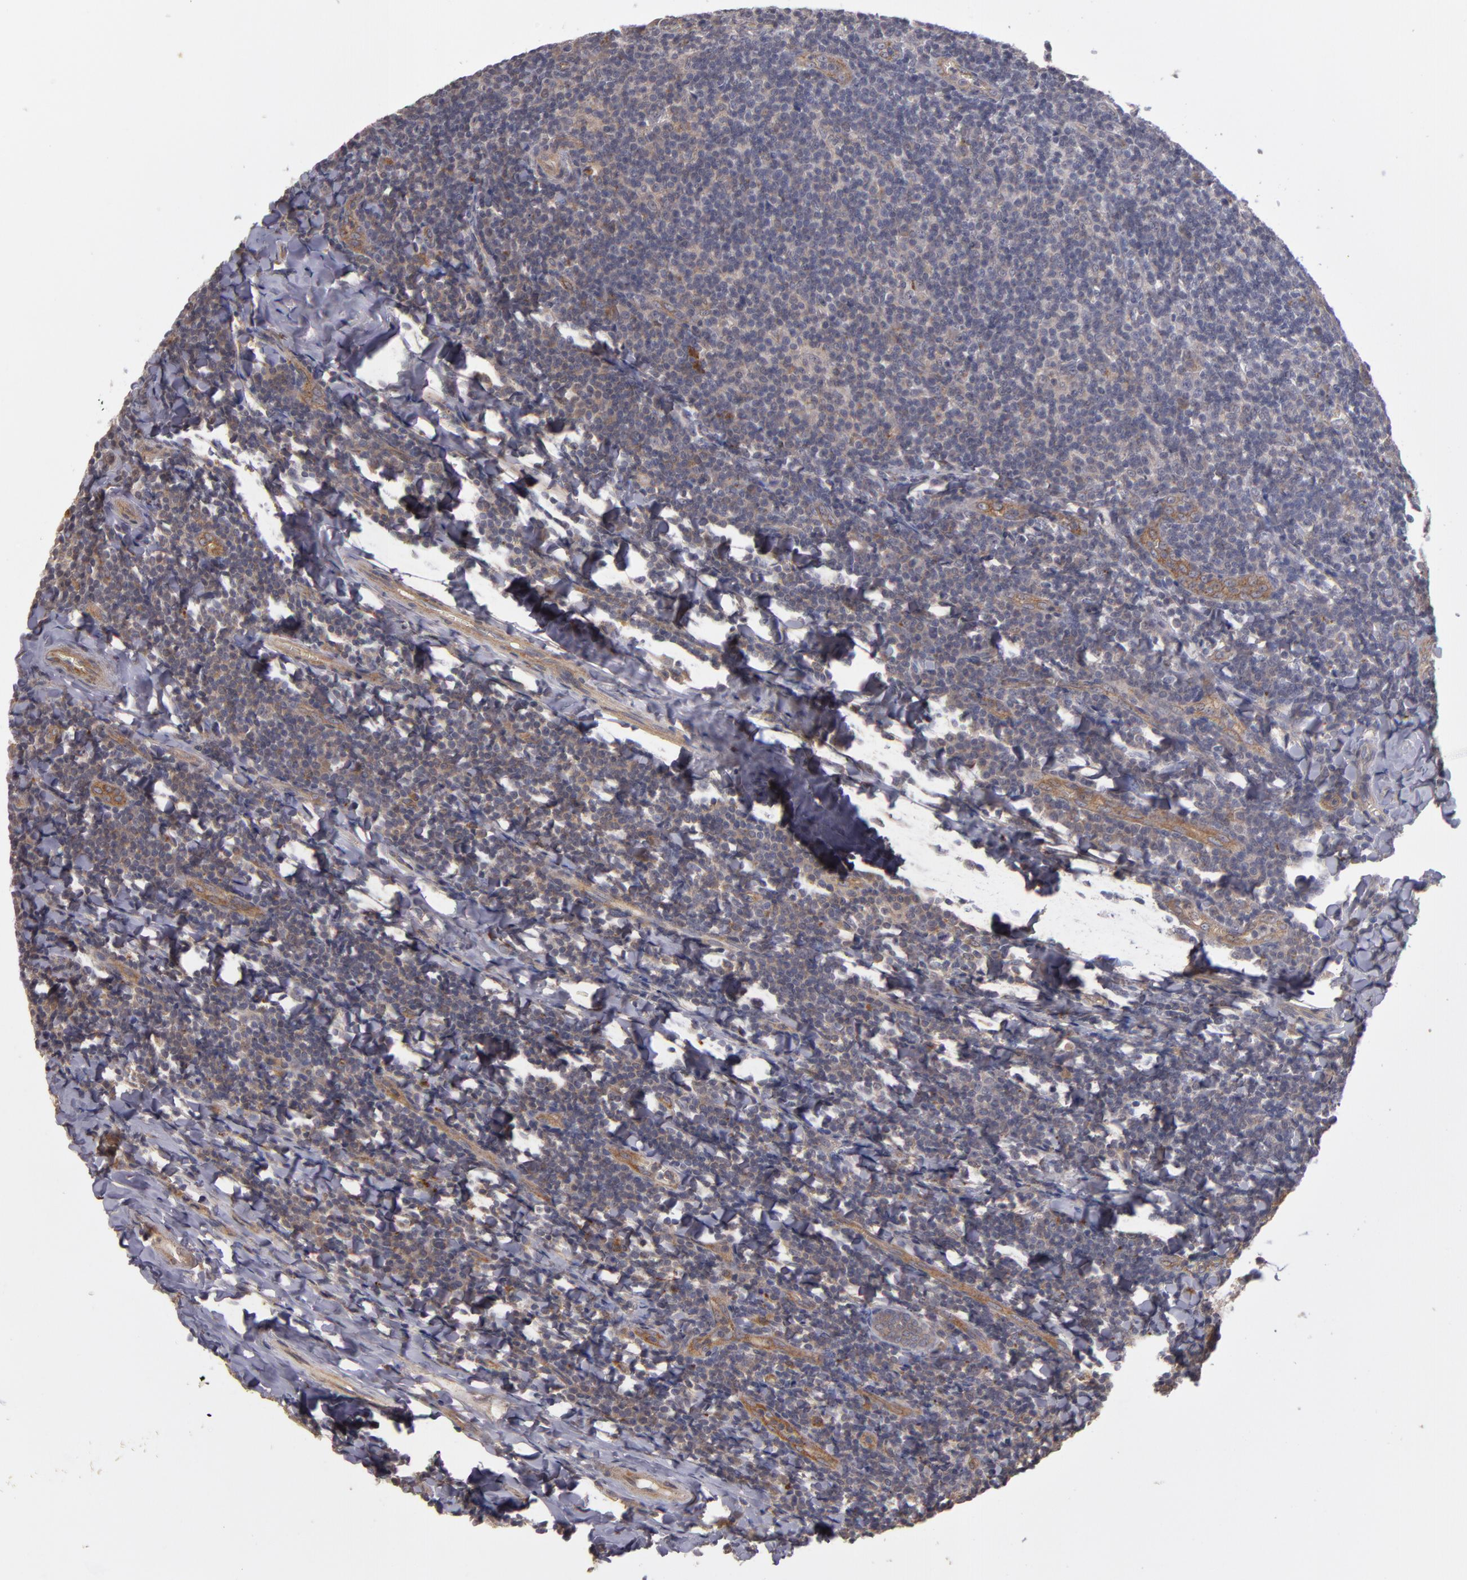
{"staining": {"intensity": "negative", "quantity": "none", "location": "none"}, "tissue": "tonsil", "cell_type": "Germinal center cells", "image_type": "normal", "snomed": [{"axis": "morphology", "description": "Normal tissue, NOS"}, {"axis": "topography", "description": "Tonsil"}], "caption": "Immunohistochemical staining of benign tonsil exhibits no significant expression in germinal center cells. (DAB immunohistochemistry visualized using brightfield microscopy, high magnification).", "gene": "CTSO", "patient": {"sex": "male", "age": 31}}